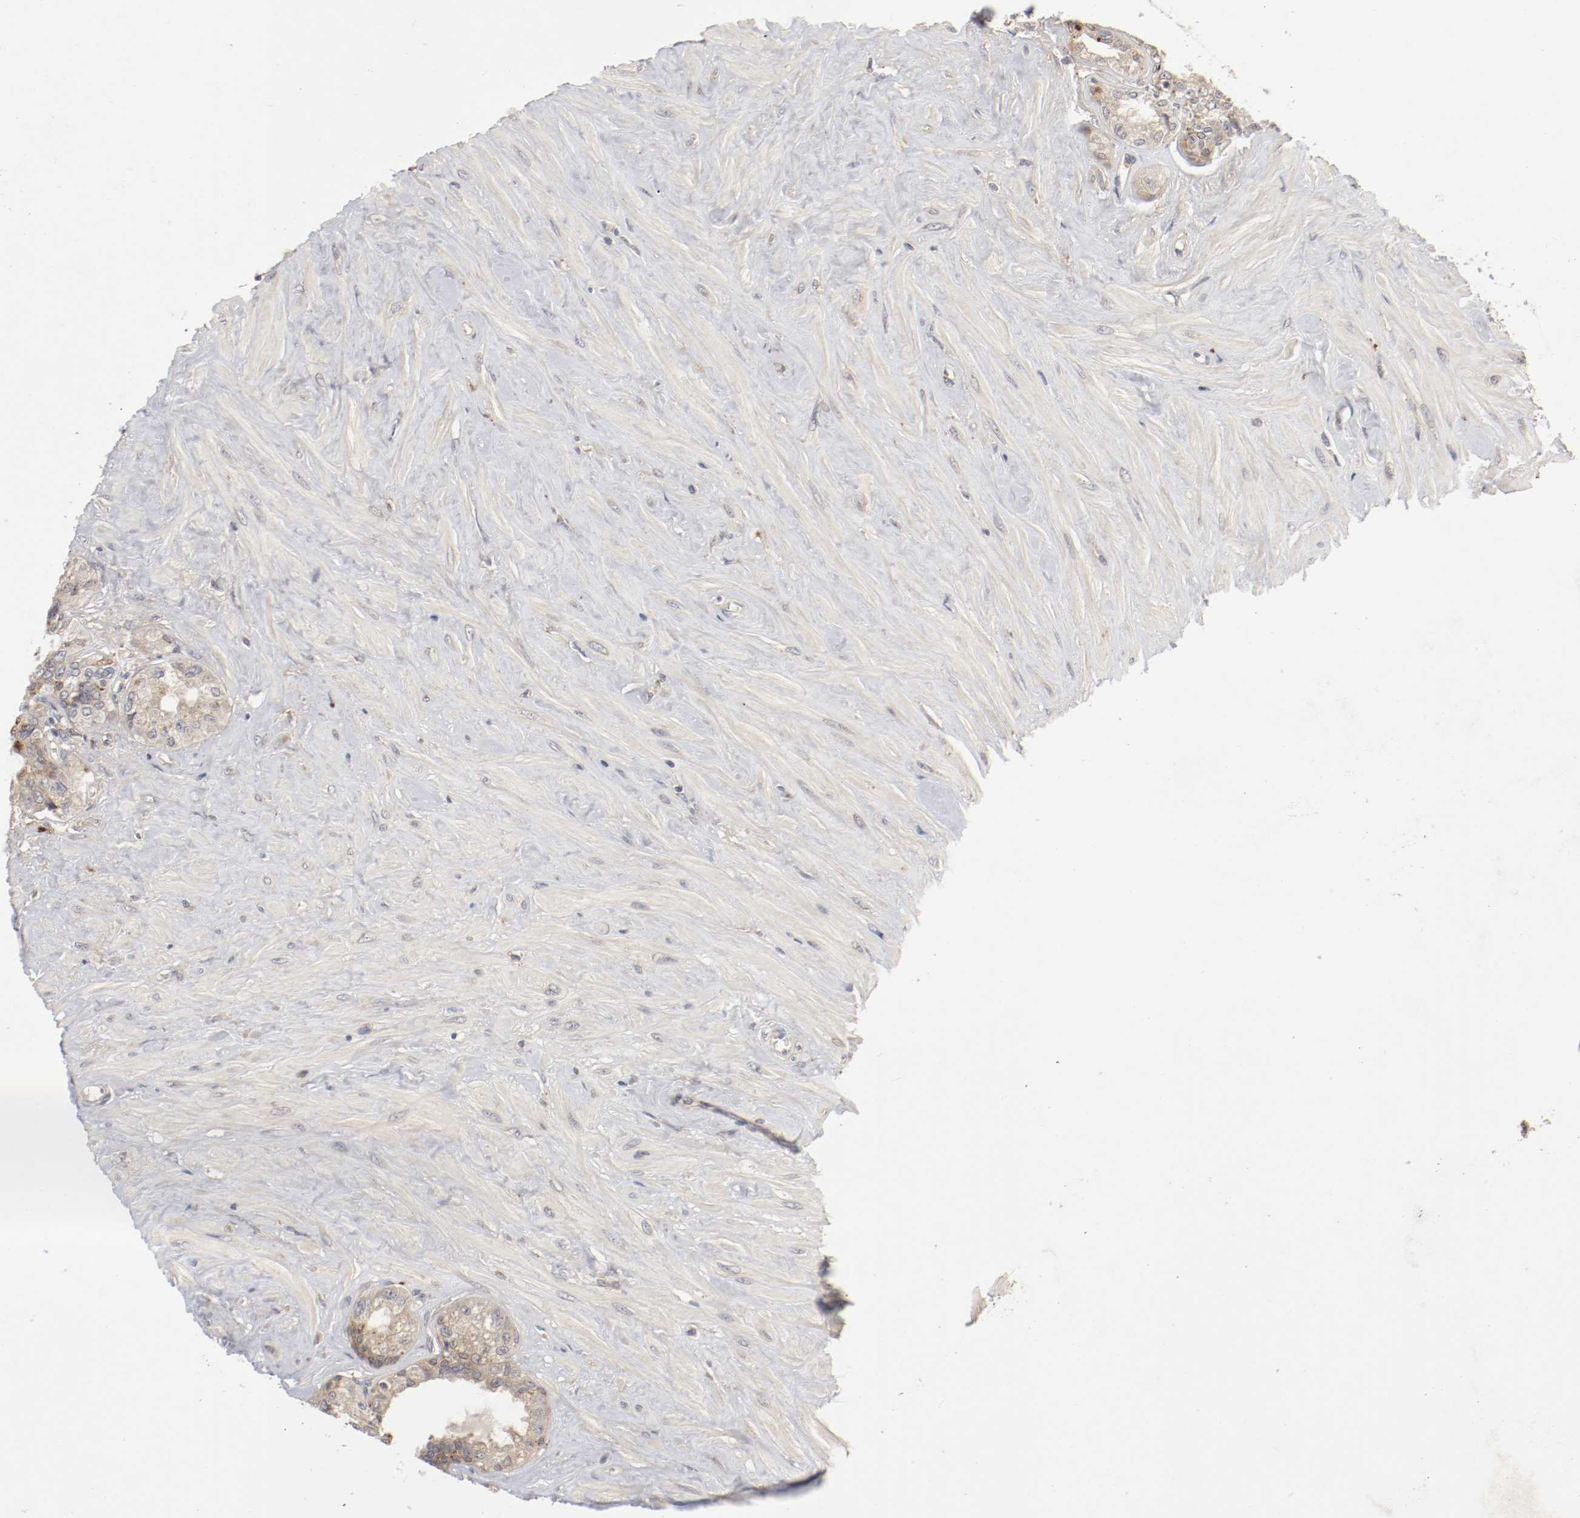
{"staining": {"intensity": "weak", "quantity": "25%-75%", "location": "cytoplasmic/membranous"}, "tissue": "seminal vesicle", "cell_type": "Glandular cells", "image_type": "normal", "snomed": [{"axis": "morphology", "description": "Normal tissue, NOS"}, {"axis": "morphology", "description": "Inflammation, NOS"}, {"axis": "topography", "description": "Urinary bladder"}, {"axis": "topography", "description": "Prostate"}, {"axis": "topography", "description": "Seminal veicle"}], "caption": "Benign seminal vesicle displays weak cytoplasmic/membranous positivity in approximately 25%-75% of glandular cells.", "gene": "REN", "patient": {"sex": "male", "age": 82}}